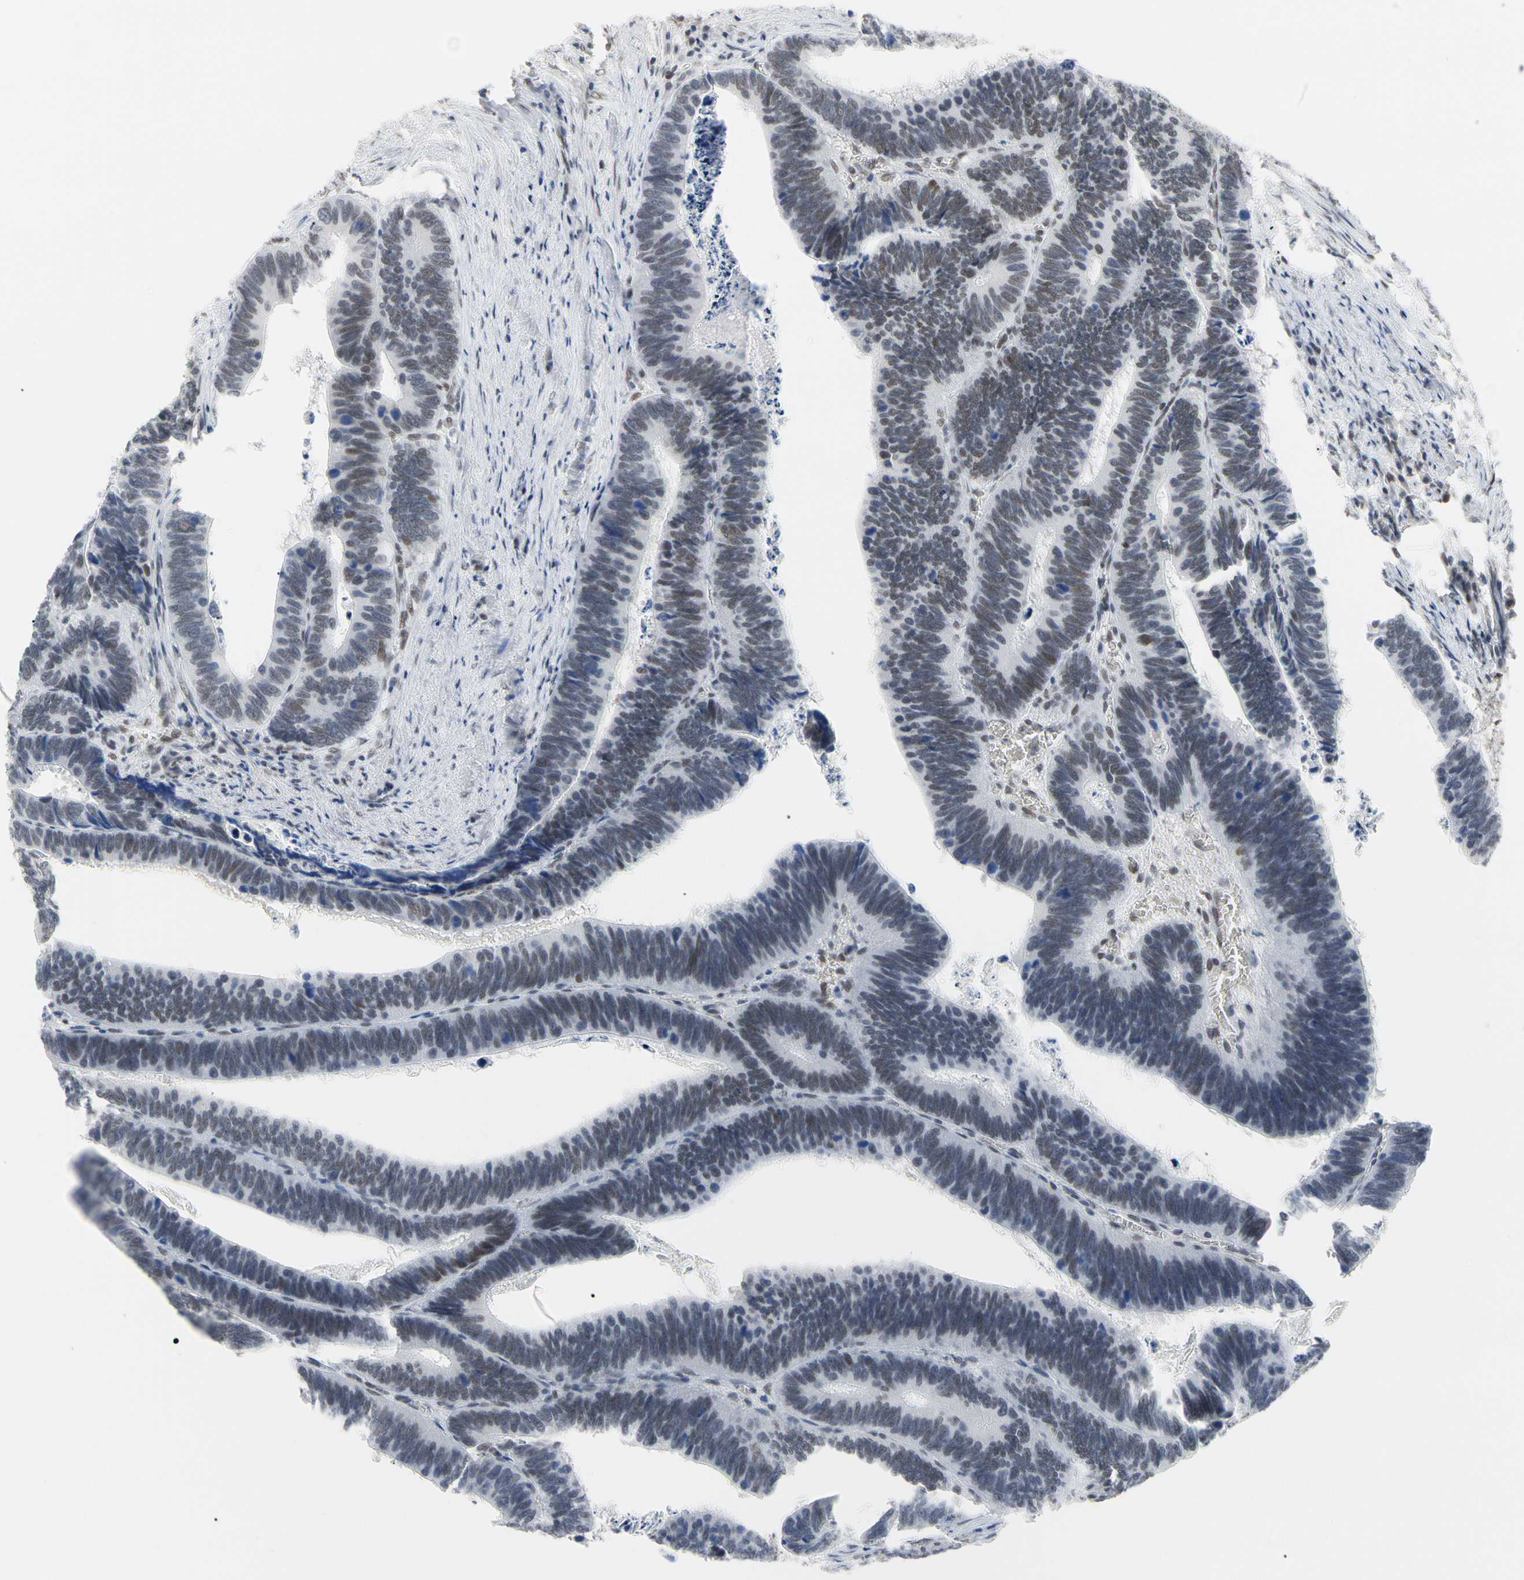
{"staining": {"intensity": "weak", "quantity": "<25%", "location": "nuclear"}, "tissue": "colorectal cancer", "cell_type": "Tumor cells", "image_type": "cancer", "snomed": [{"axis": "morphology", "description": "Adenocarcinoma, NOS"}, {"axis": "topography", "description": "Colon"}], "caption": "Image shows no significant protein staining in tumor cells of colorectal adenocarcinoma. (Immunohistochemistry, brightfield microscopy, high magnification).", "gene": "FAM98B", "patient": {"sex": "male", "age": 72}}